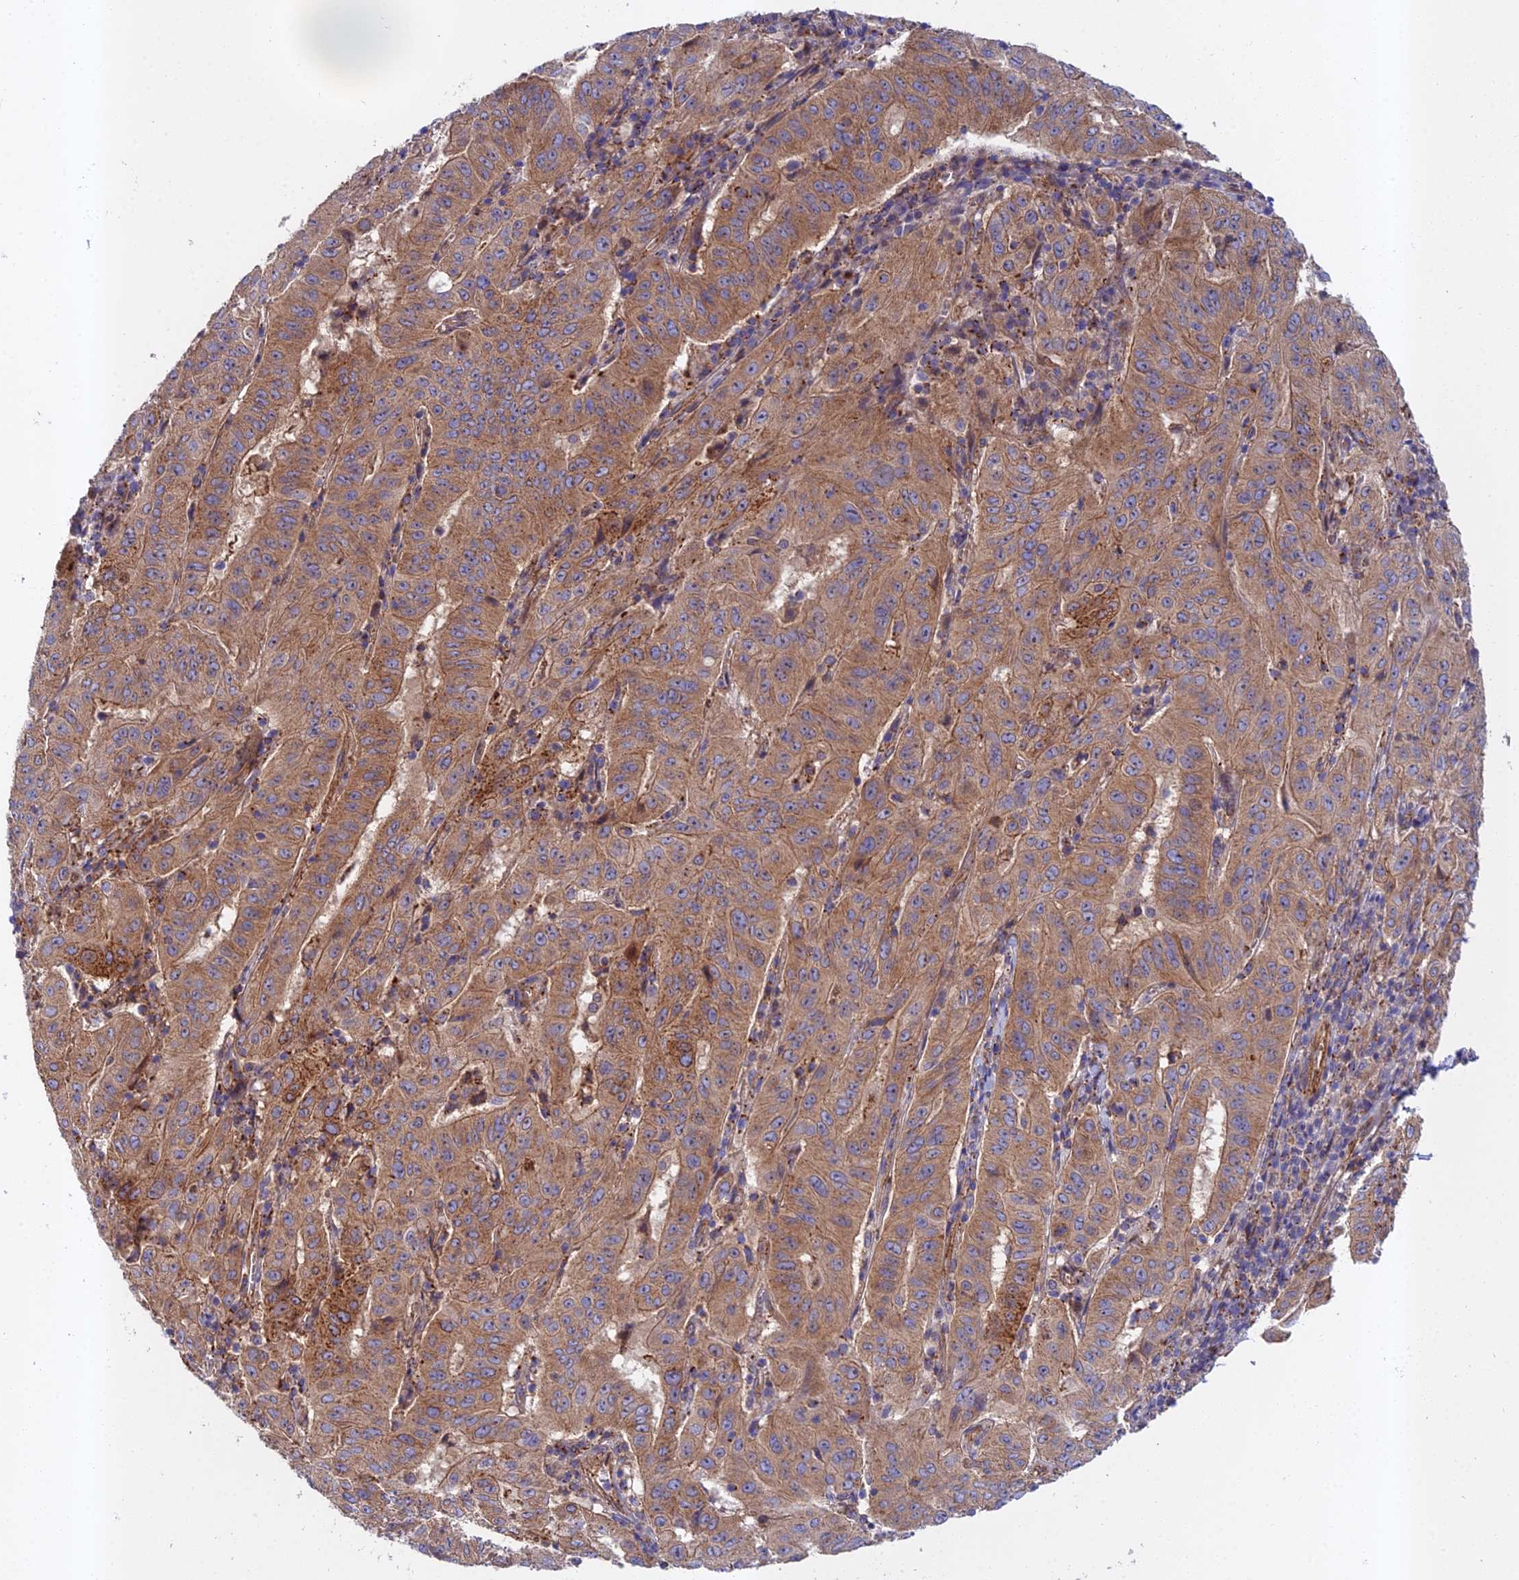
{"staining": {"intensity": "strong", "quantity": ">75%", "location": "cytoplasmic/membranous"}, "tissue": "pancreatic cancer", "cell_type": "Tumor cells", "image_type": "cancer", "snomed": [{"axis": "morphology", "description": "Adenocarcinoma, NOS"}, {"axis": "topography", "description": "Pancreas"}], "caption": "A brown stain highlights strong cytoplasmic/membranous expression of a protein in human pancreatic cancer (adenocarcinoma) tumor cells.", "gene": "RALGAPA2", "patient": {"sex": "male", "age": 63}}